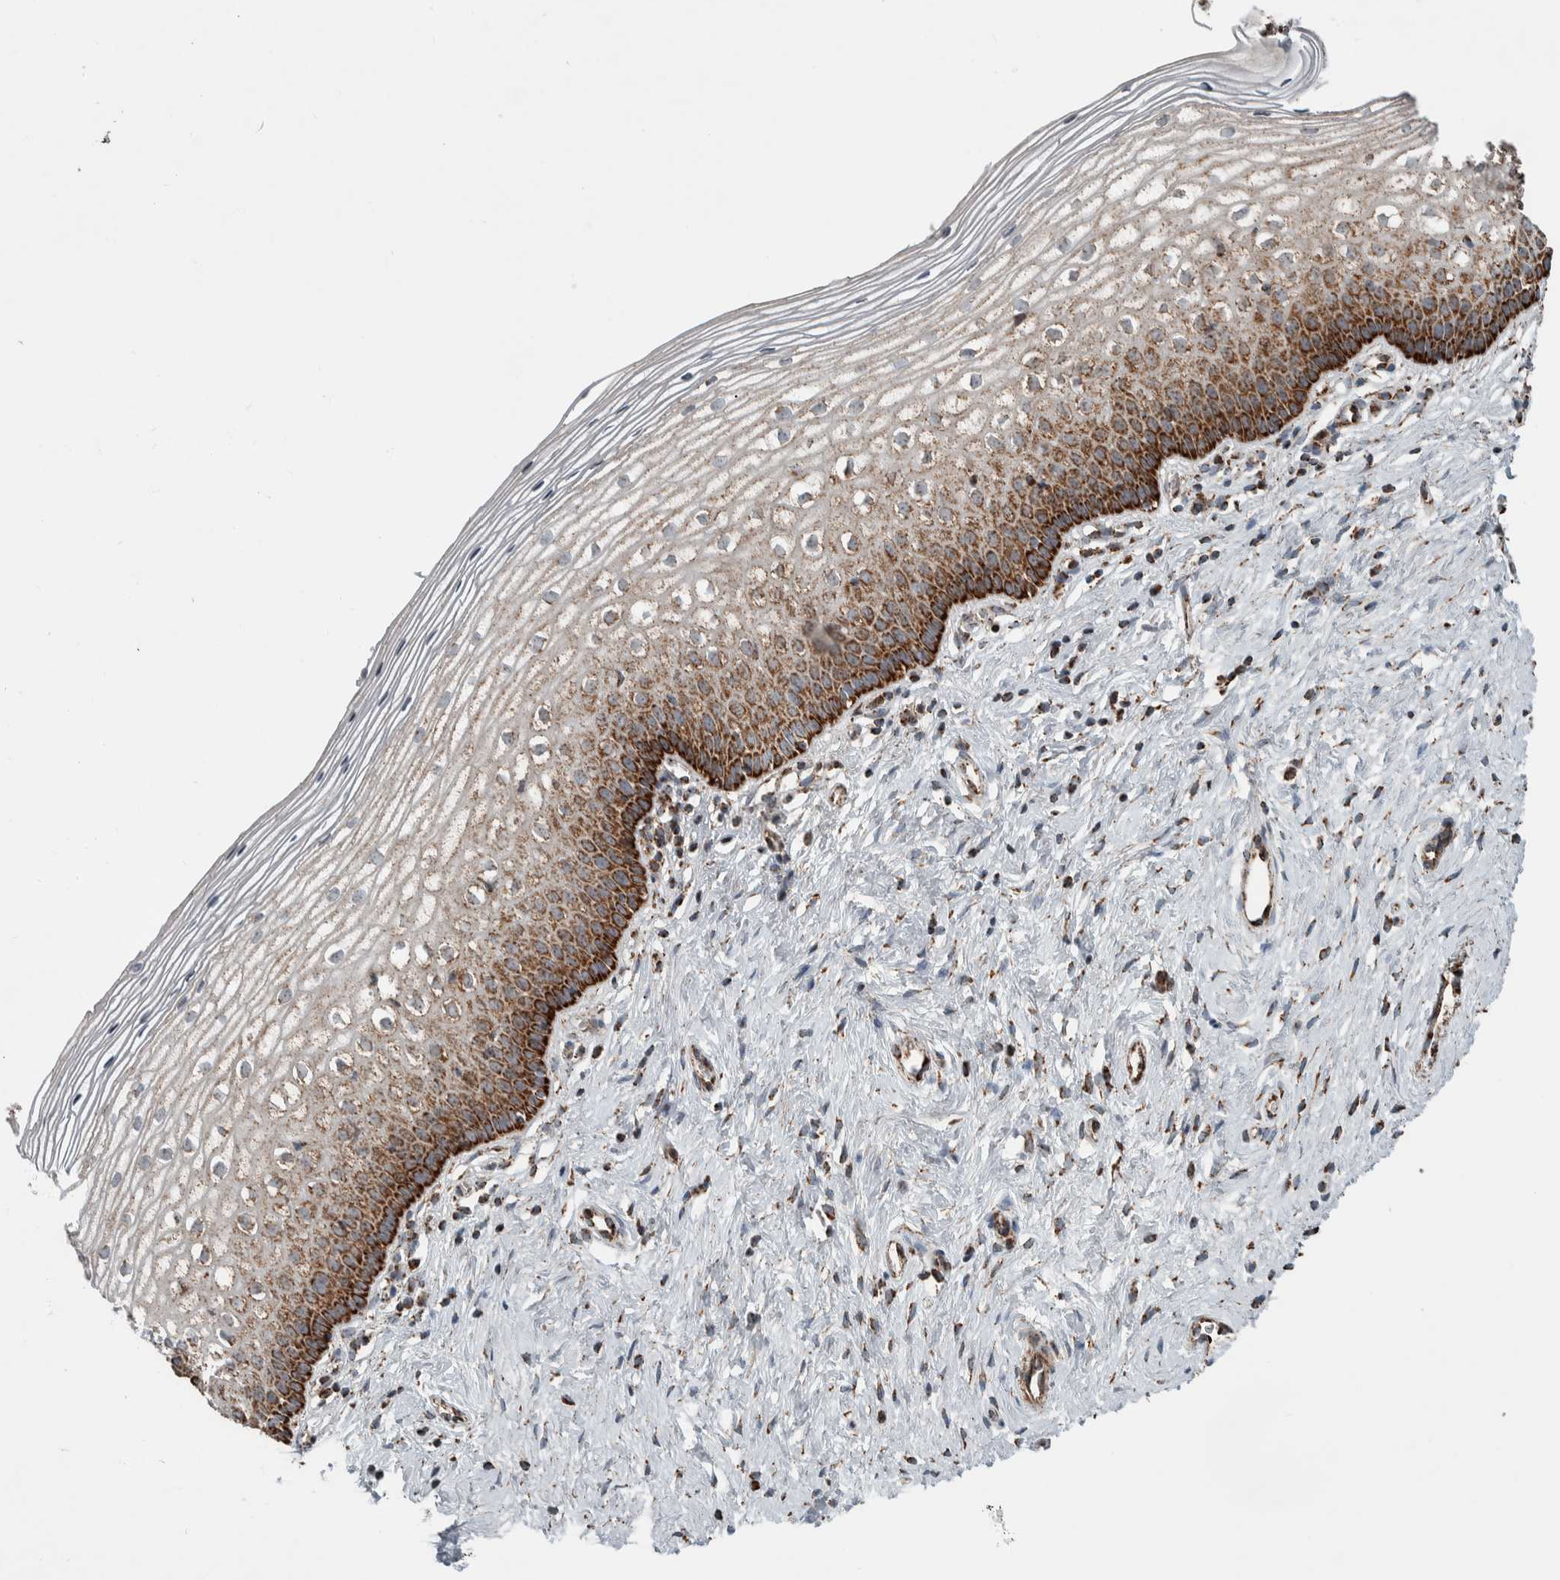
{"staining": {"intensity": "strong", "quantity": ">75%", "location": "cytoplasmic/membranous"}, "tissue": "cervix", "cell_type": "Squamous epithelial cells", "image_type": "normal", "snomed": [{"axis": "morphology", "description": "Normal tissue, NOS"}, {"axis": "topography", "description": "Cervix"}], "caption": "DAB immunohistochemical staining of benign human cervix displays strong cytoplasmic/membranous protein staining in about >75% of squamous epithelial cells. The staining was performed using DAB (3,3'-diaminobenzidine), with brown indicating positive protein expression. Nuclei are stained blue with hematoxylin.", "gene": "CNTROB", "patient": {"sex": "female", "age": 27}}